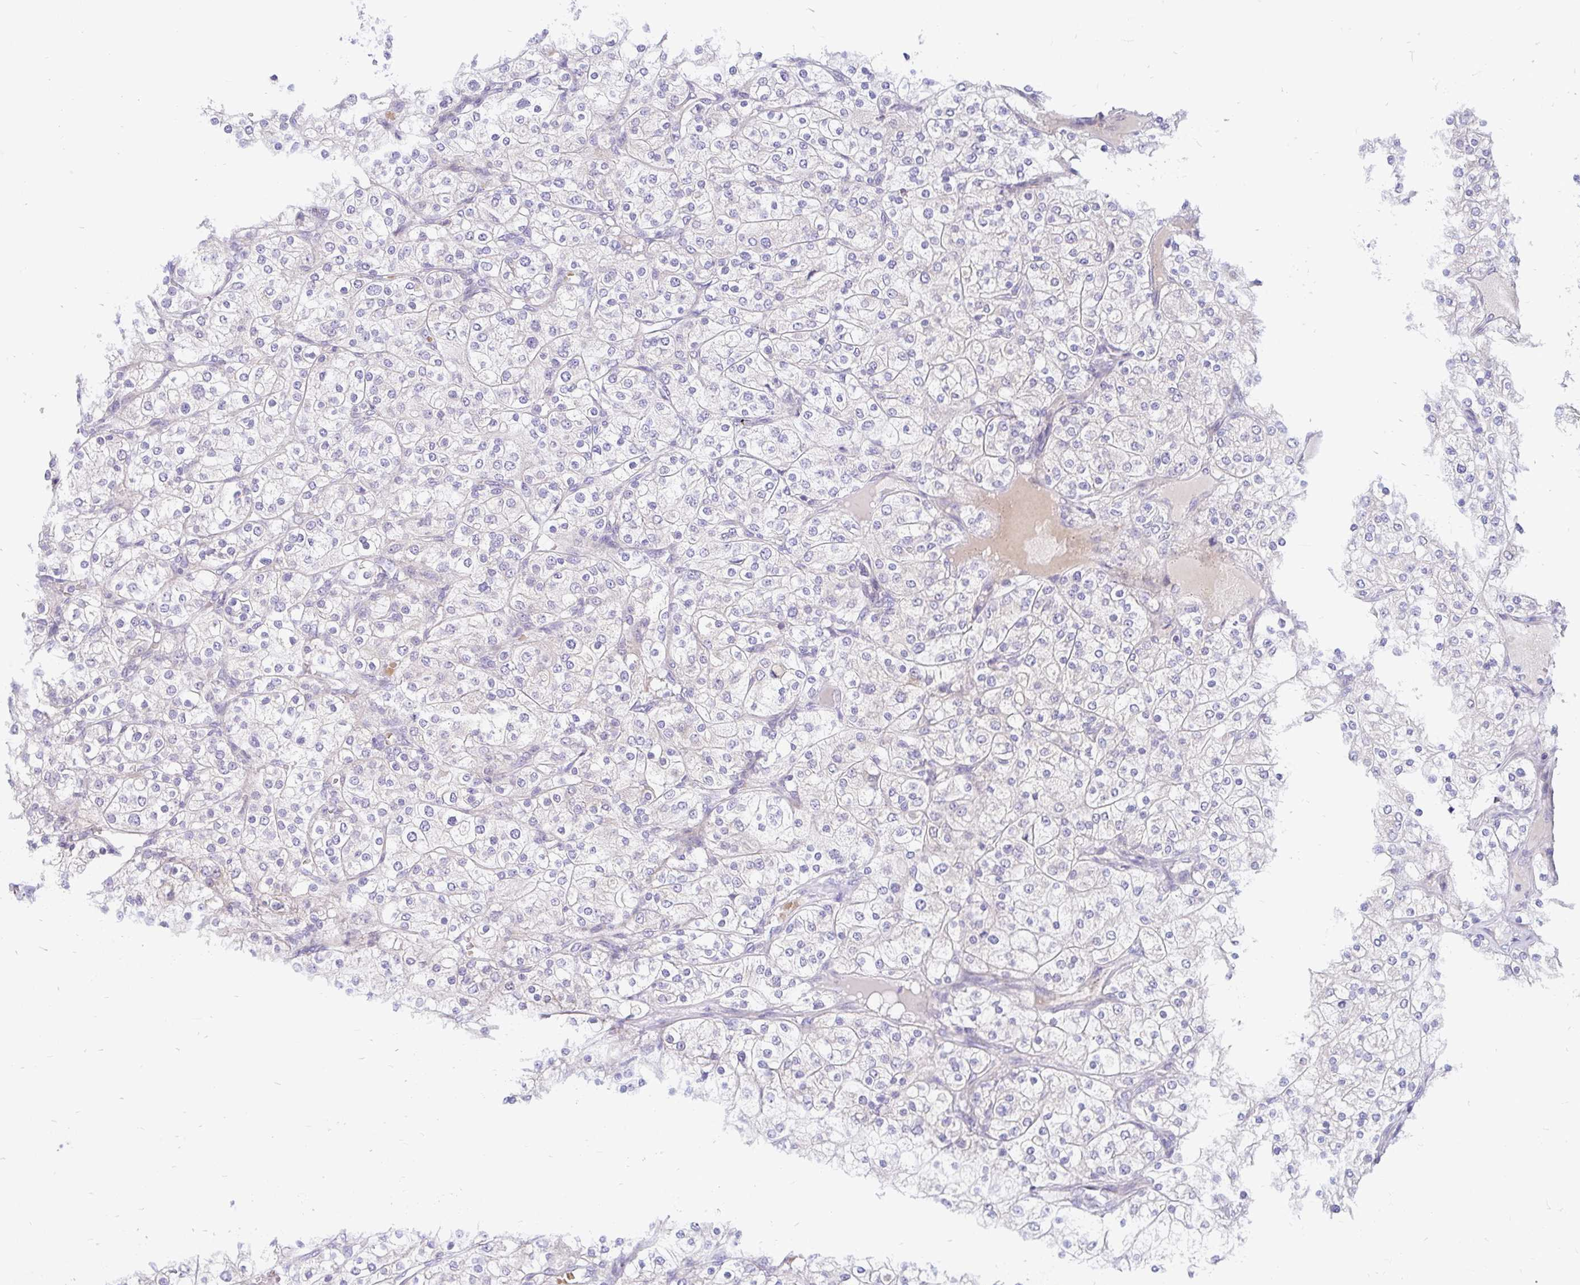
{"staining": {"intensity": "negative", "quantity": "none", "location": "none"}, "tissue": "renal cancer", "cell_type": "Tumor cells", "image_type": "cancer", "snomed": [{"axis": "morphology", "description": "Adenocarcinoma, NOS"}, {"axis": "topography", "description": "Kidney"}], "caption": "Tumor cells show no significant protein expression in renal cancer (adenocarcinoma). (IHC, brightfield microscopy, high magnification).", "gene": "LRRC26", "patient": {"sex": "male", "age": 80}}